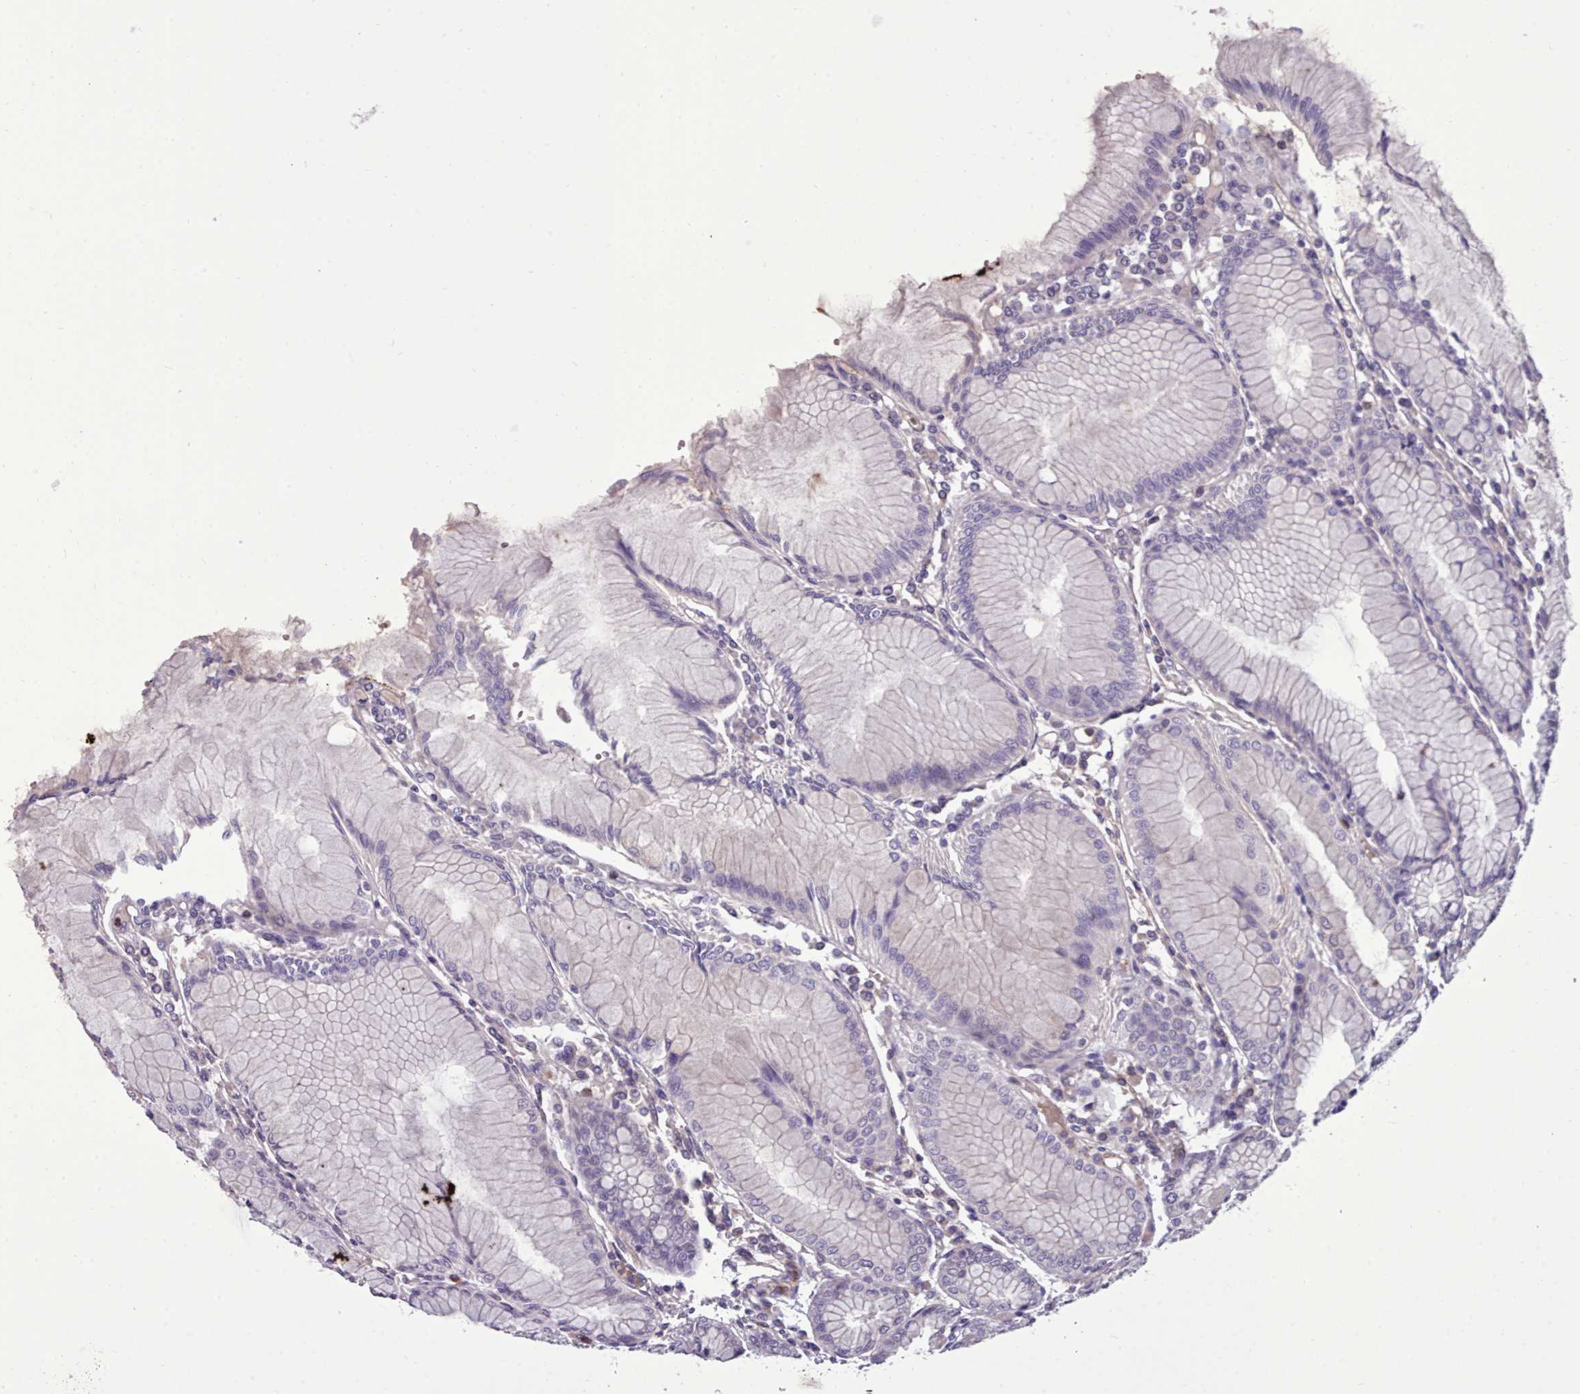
{"staining": {"intensity": "moderate", "quantity": "<25%", "location": "nuclear"}, "tissue": "stomach", "cell_type": "Glandular cells", "image_type": "normal", "snomed": [{"axis": "morphology", "description": "Normal tissue, NOS"}, {"axis": "topography", "description": "Stomach"}], "caption": "IHC (DAB) staining of normal human stomach shows moderate nuclear protein positivity in about <25% of glandular cells.", "gene": "KCTD16", "patient": {"sex": "female", "age": 57}}